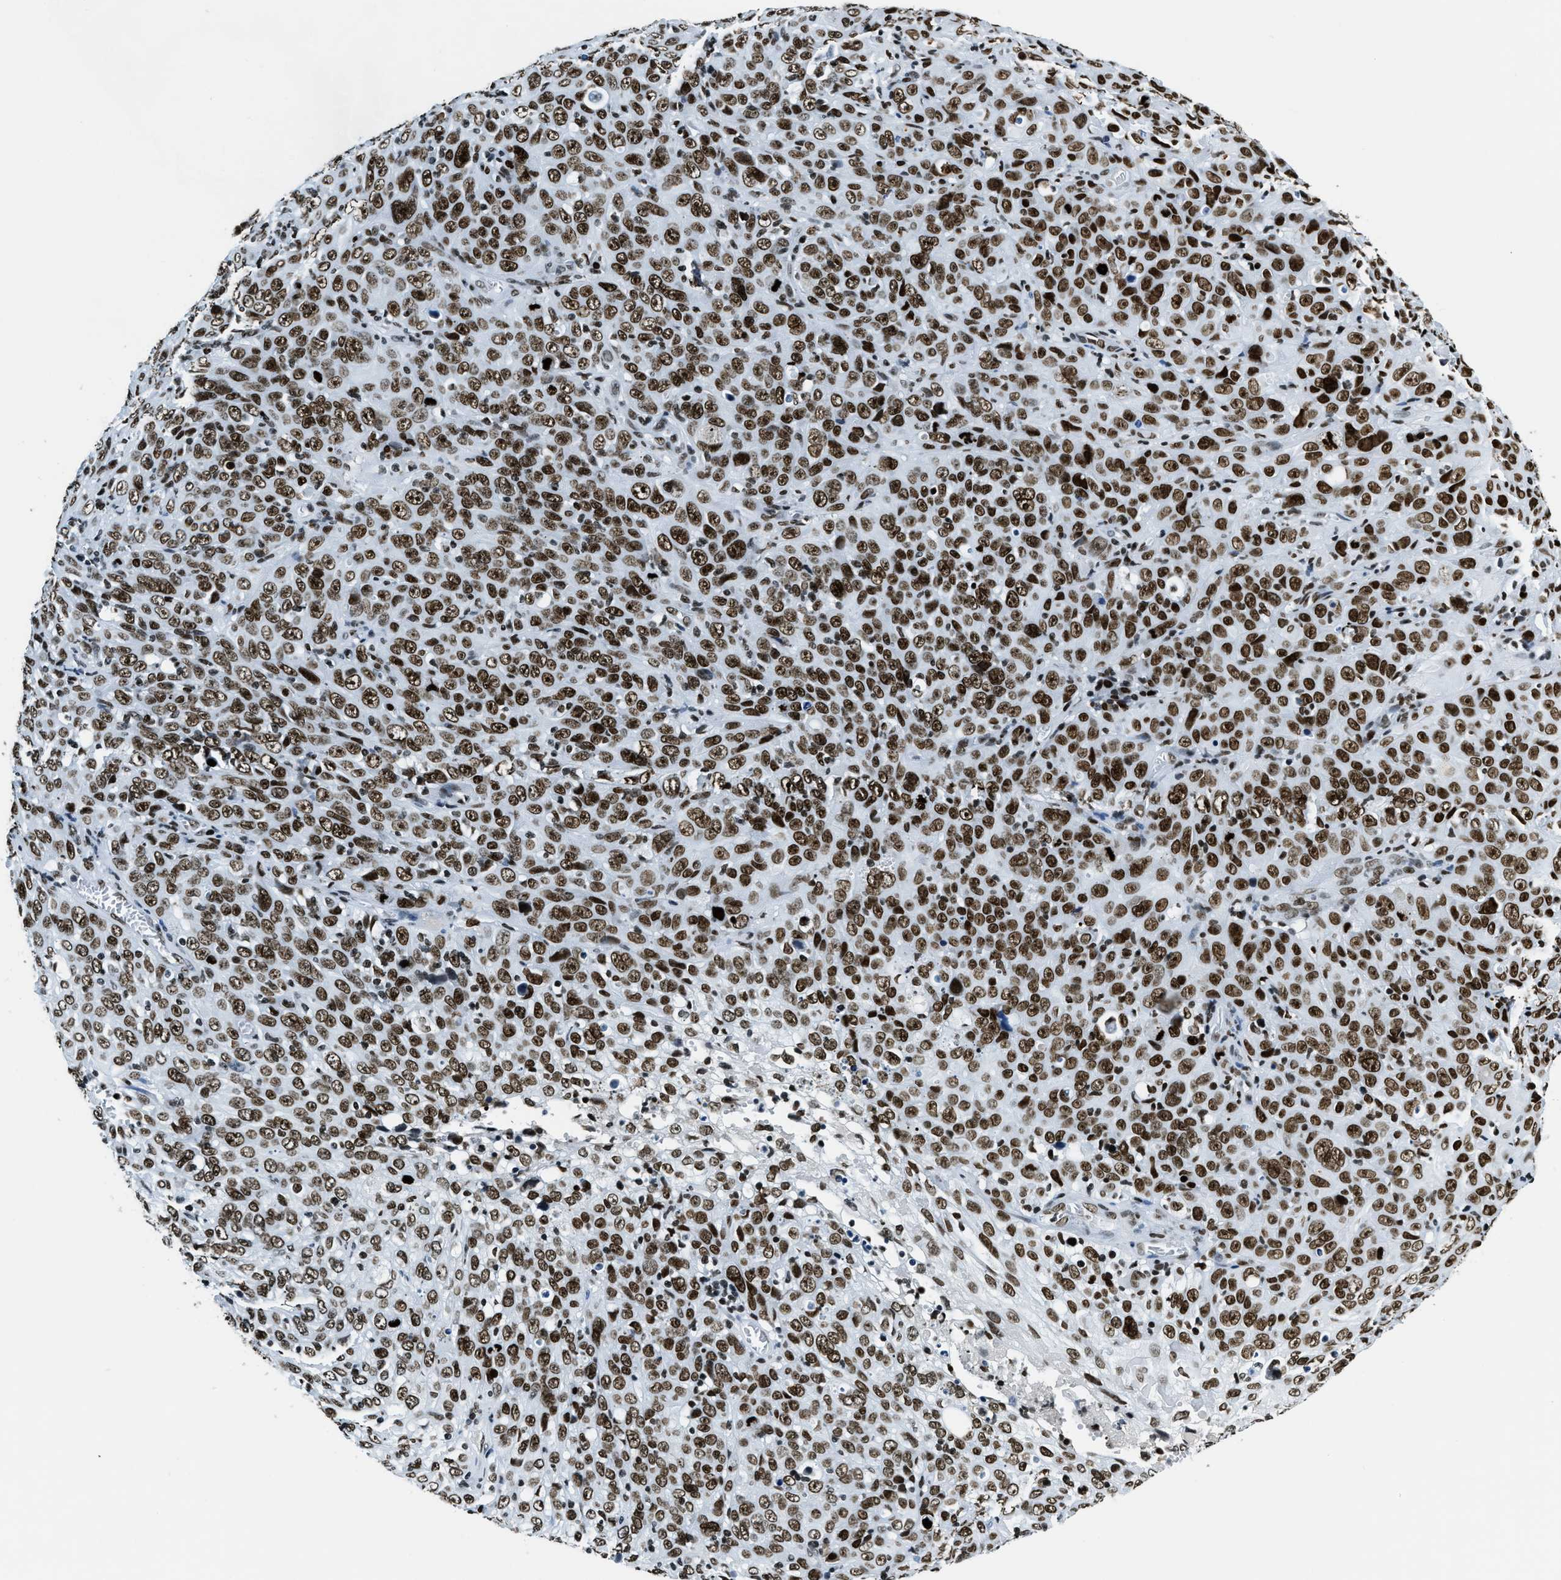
{"staining": {"intensity": "strong", "quantity": ">75%", "location": "nuclear"}, "tissue": "cervical cancer", "cell_type": "Tumor cells", "image_type": "cancer", "snomed": [{"axis": "morphology", "description": "Squamous cell carcinoma, NOS"}, {"axis": "topography", "description": "Cervix"}], "caption": "A photomicrograph of cervical squamous cell carcinoma stained for a protein demonstrates strong nuclear brown staining in tumor cells.", "gene": "TOP1", "patient": {"sex": "female", "age": 46}}